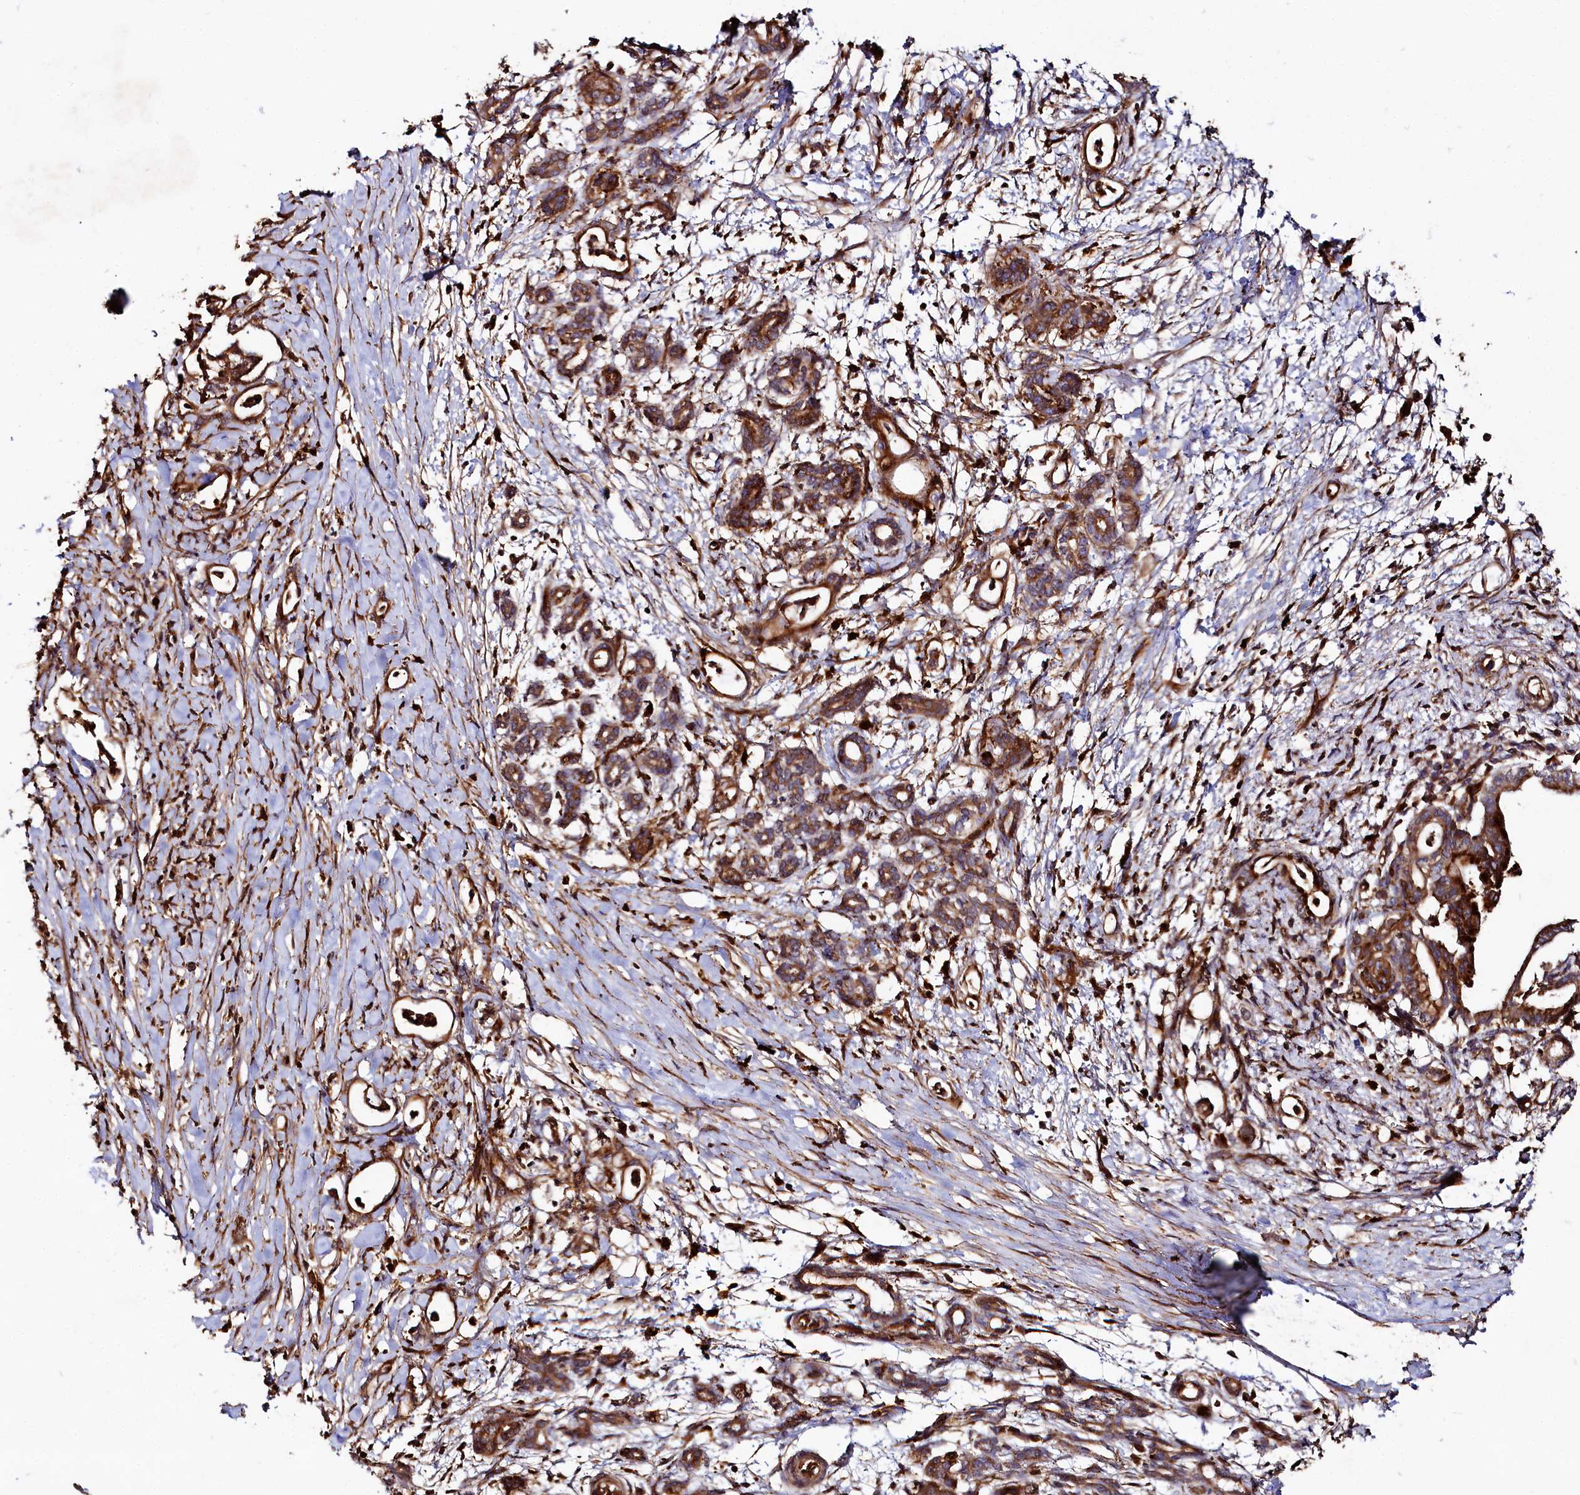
{"staining": {"intensity": "strong", "quantity": ">75%", "location": "cytoplasmic/membranous"}, "tissue": "pancreatic cancer", "cell_type": "Tumor cells", "image_type": "cancer", "snomed": [{"axis": "morphology", "description": "Adenocarcinoma, NOS"}, {"axis": "topography", "description": "Pancreas"}], "caption": "Immunohistochemical staining of pancreatic cancer shows strong cytoplasmic/membranous protein positivity in approximately >75% of tumor cells.", "gene": "WDR73", "patient": {"sex": "female", "age": 55}}